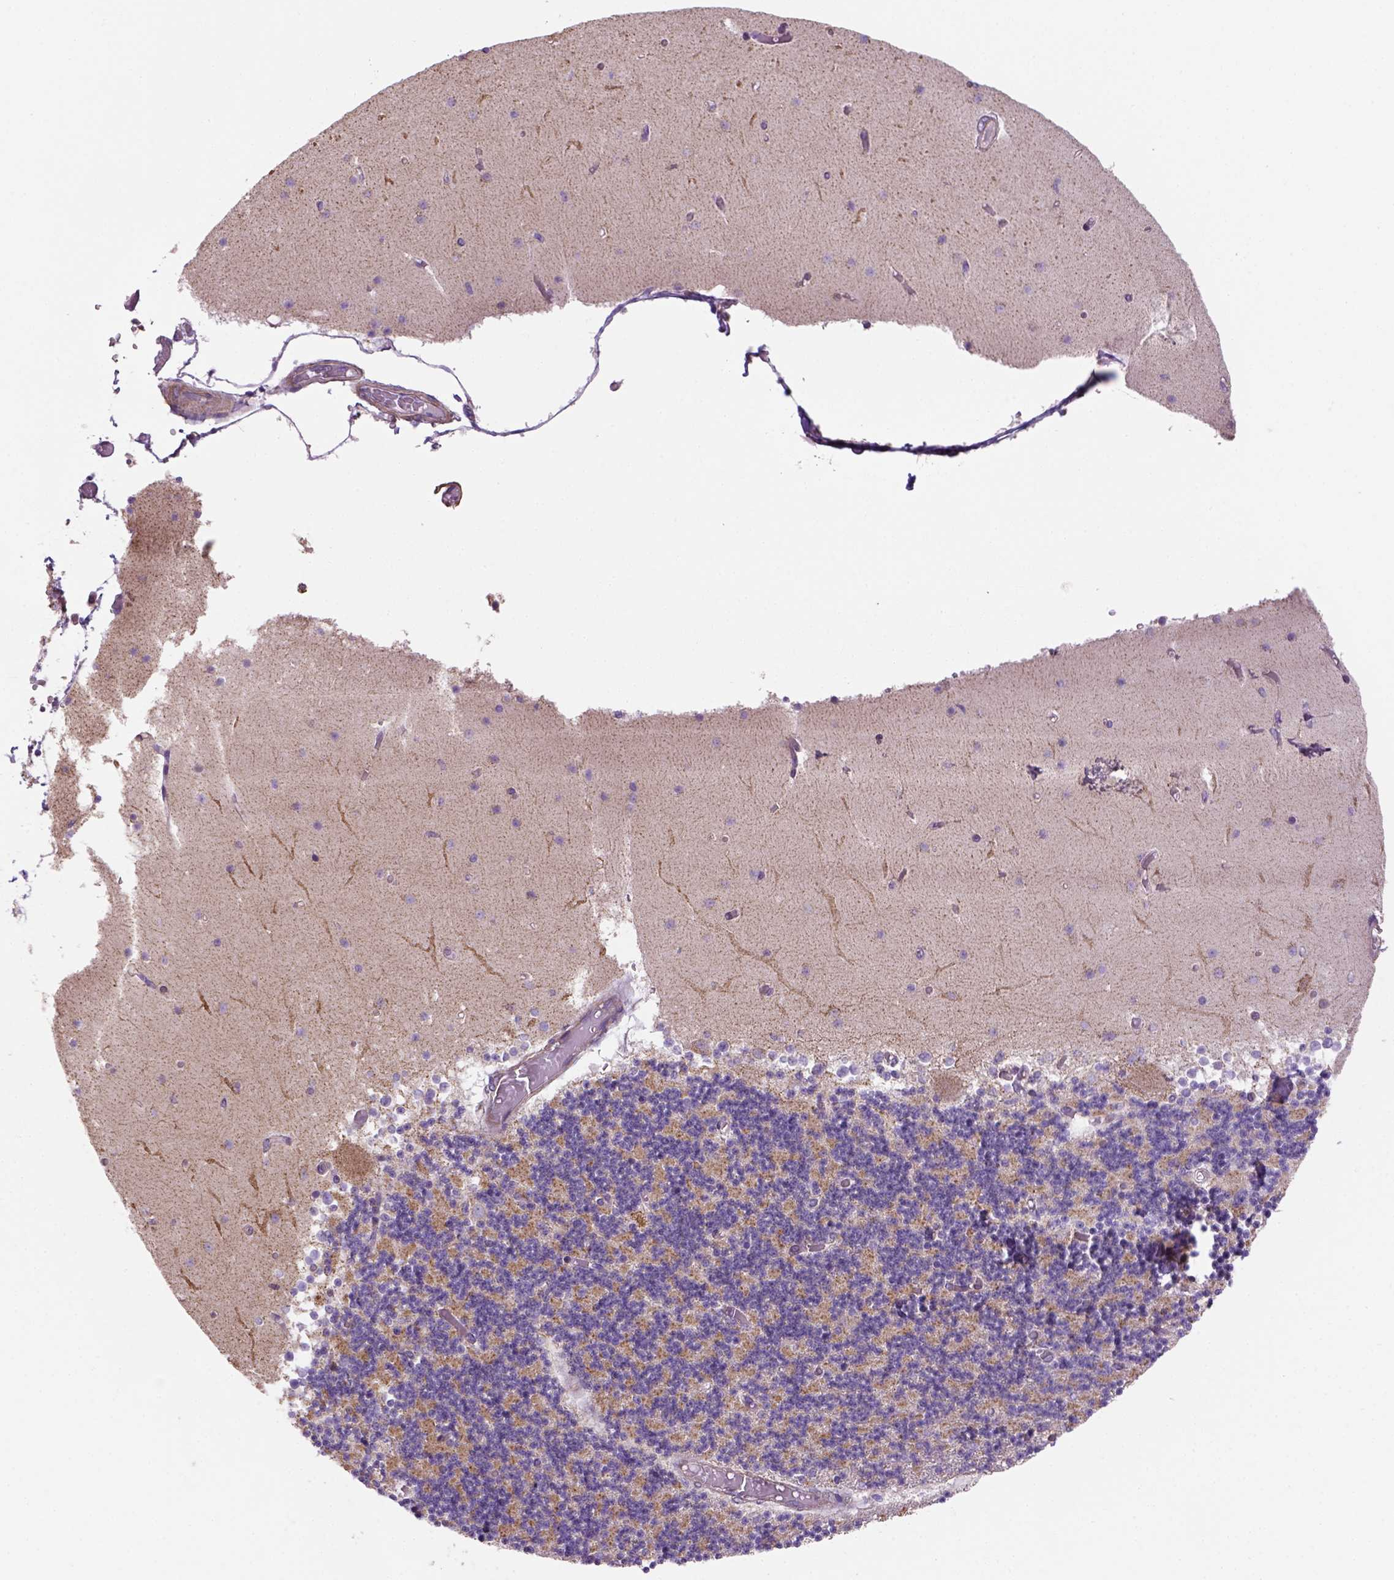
{"staining": {"intensity": "negative", "quantity": "none", "location": "none"}, "tissue": "cerebellum", "cell_type": "Cells in granular layer", "image_type": "normal", "snomed": [{"axis": "morphology", "description": "Normal tissue, NOS"}, {"axis": "topography", "description": "Cerebellum"}], "caption": "This micrograph is of normal cerebellum stained with immunohistochemistry to label a protein in brown with the nuclei are counter-stained blue. There is no expression in cells in granular layer.", "gene": "HTRA1", "patient": {"sex": "female", "age": 28}}